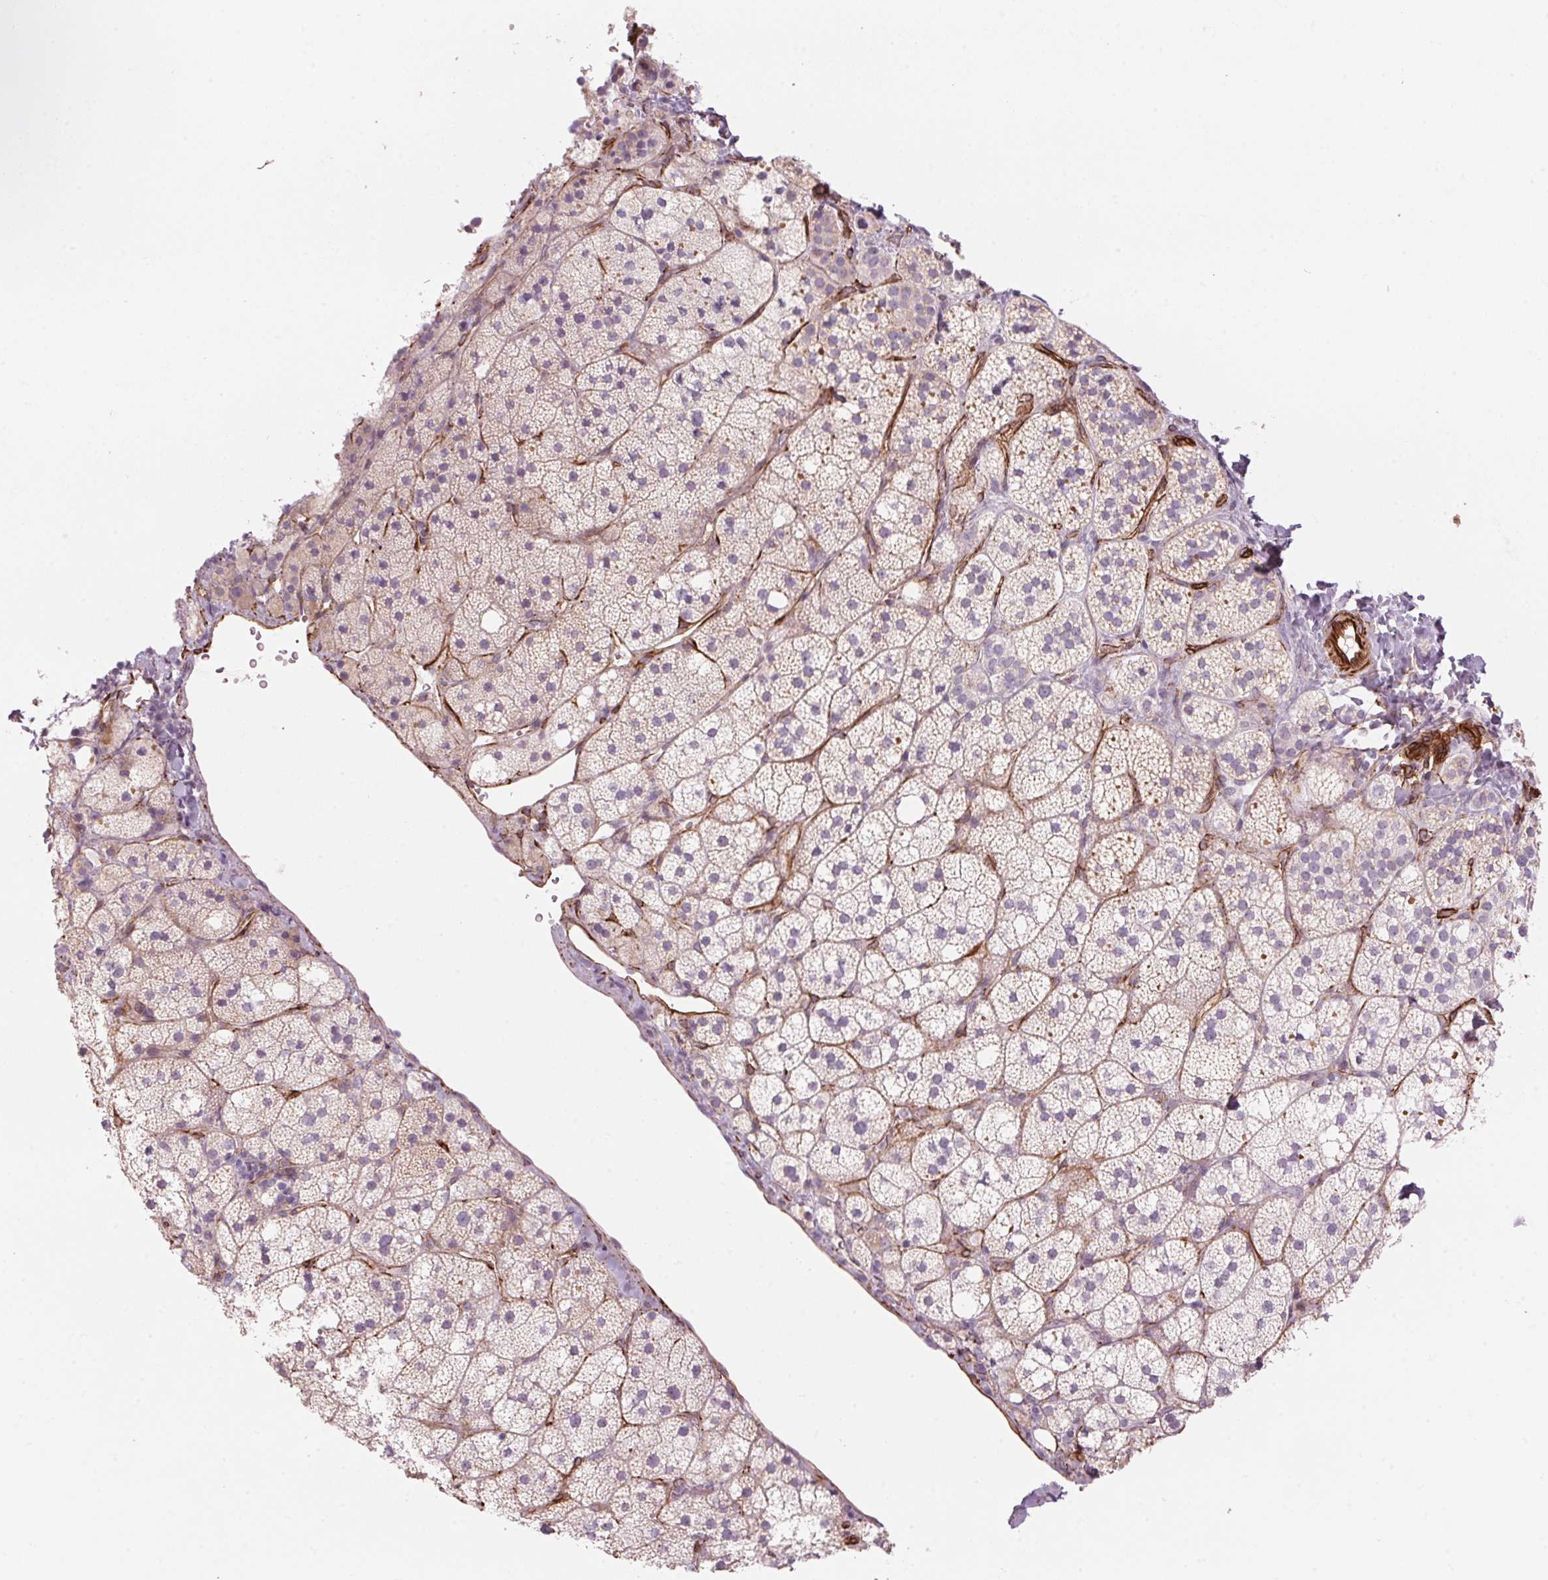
{"staining": {"intensity": "negative", "quantity": "none", "location": "none"}, "tissue": "adrenal gland", "cell_type": "Glandular cells", "image_type": "normal", "snomed": [{"axis": "morphology", "description": "Normal tissue, NOS"}, {"axis": "topography", "description": "Adrenal gland"}], "caption": "An IHC histopathology image of normal adrenal gland is shown. There is no staining in glandular cells of adrenal gland. (DAB (3,3'-diaminobenzidine) immunohistochemistry, high magnification).", "gene": "CLPS", "patient": {"sex": "male", "age": 53}}